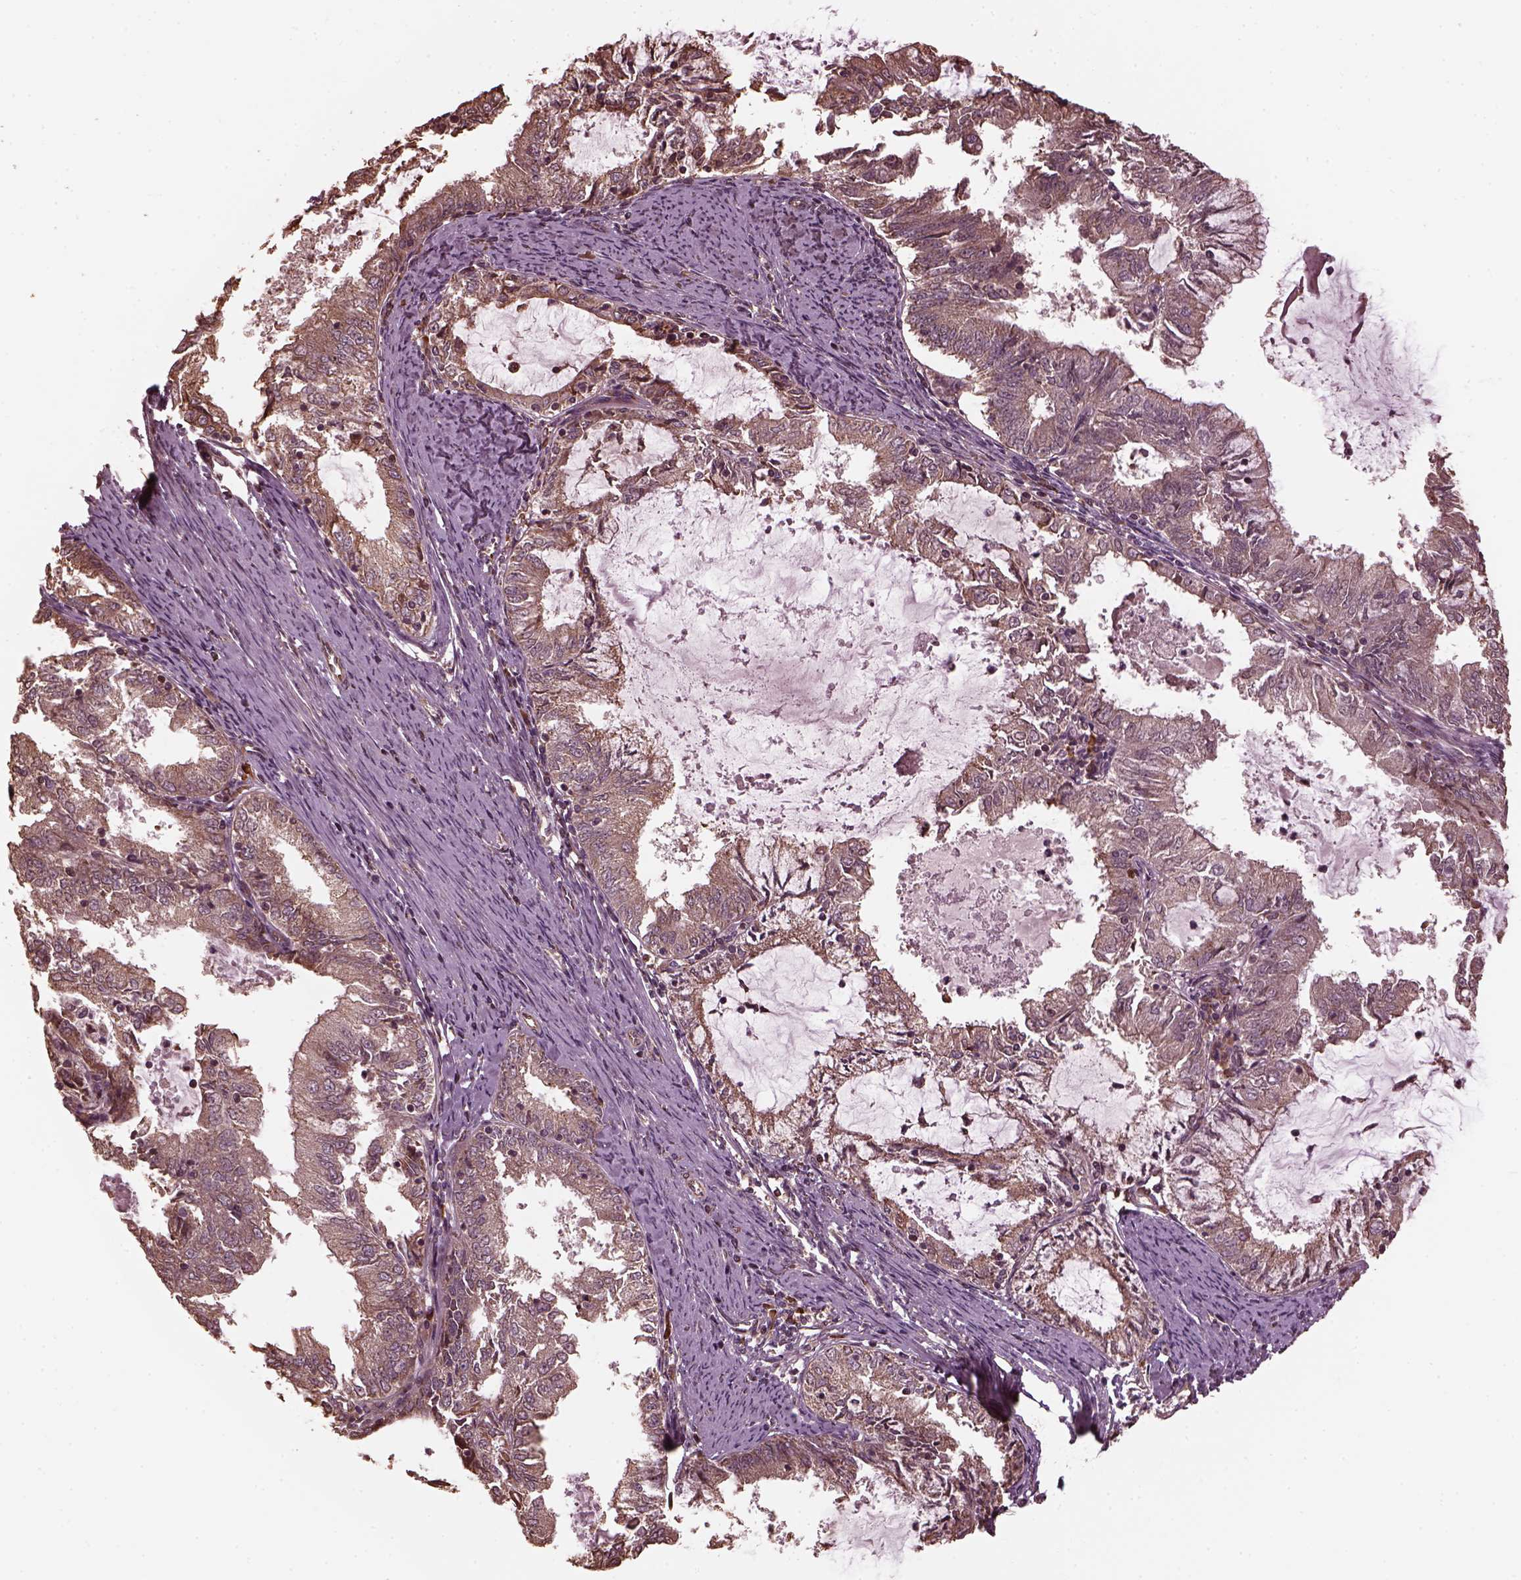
{"staining": {"intensity": "weak", "quantity": ">75%", "location": "cytoplasmic/membranous"}, "tissue": "endometrial cancer", "cell_type": "Tumor cells", "image_type": "cancer", "snomed": [{"axis": "morphology", "description": "Adenocarcinoma, NOS"}, {"axis": "topography", "description": "Endometrium"}], "caption": "Weak cytoplasmic/membranous staining for a protein is seen in approximately >75% of tumor cells of endometrial adenocarcinoma using IHC.", "gene": "ZNF292", "patient": {"sex": "female", "age": 57}}